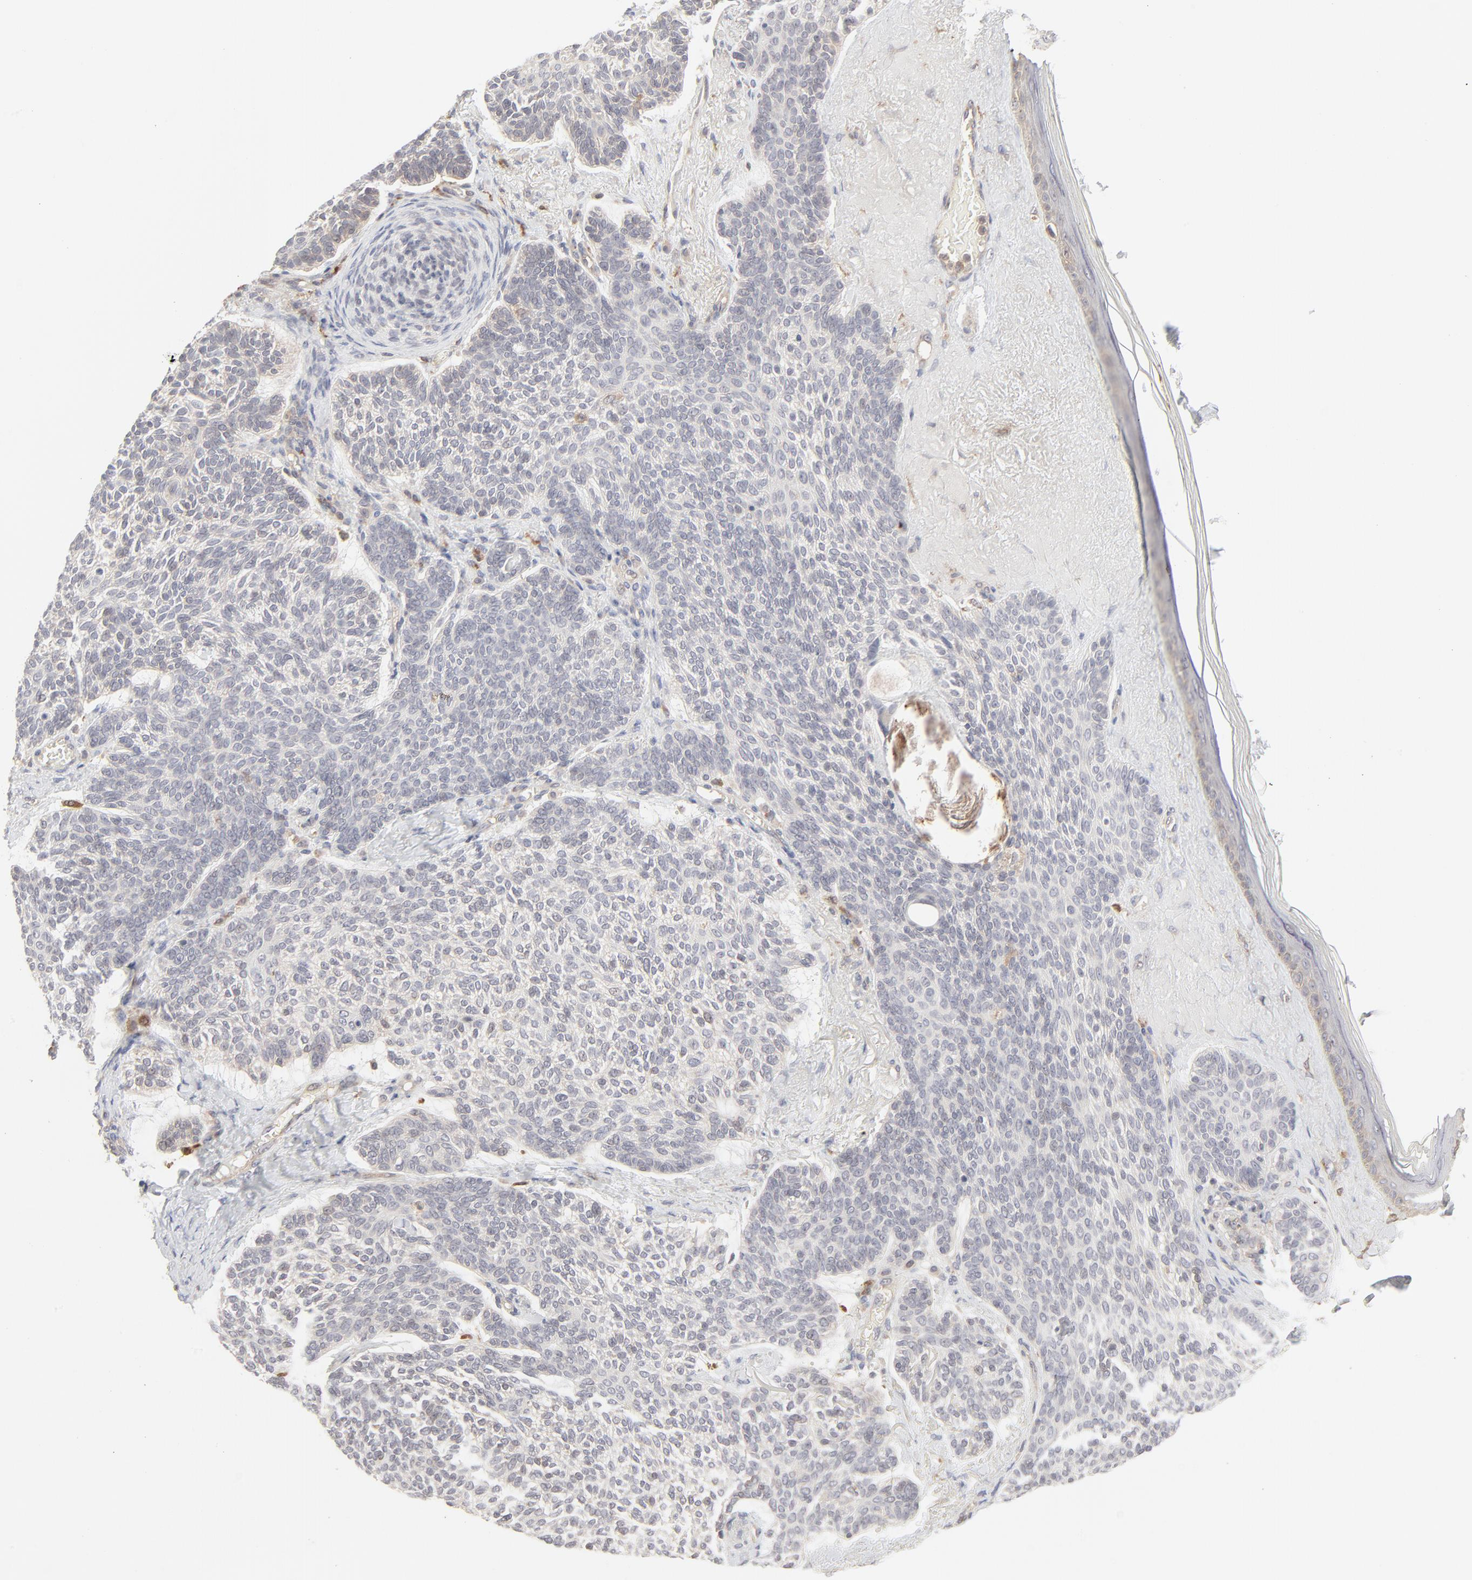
{"staining": {"intensity": "weak", "quantity": "<25%", "location": "cytoplasmic/membranous"}, "tissue": "skin cancer", "cell_type": "Tumor cells", "image_type": "cancer", "snomed": [{"axis": "morphology", "description": "Normal tissue, NOS"}, {"axis": "morphology", "description": "Basal cell carcinoma"}, {"axis": "topography", "description": "Skin"}], "caption": "Tumor cells are negative for protein expression in human skin cancer.", "gene": "RAB5C", "patient": {"sex": "female", "age": 70}}